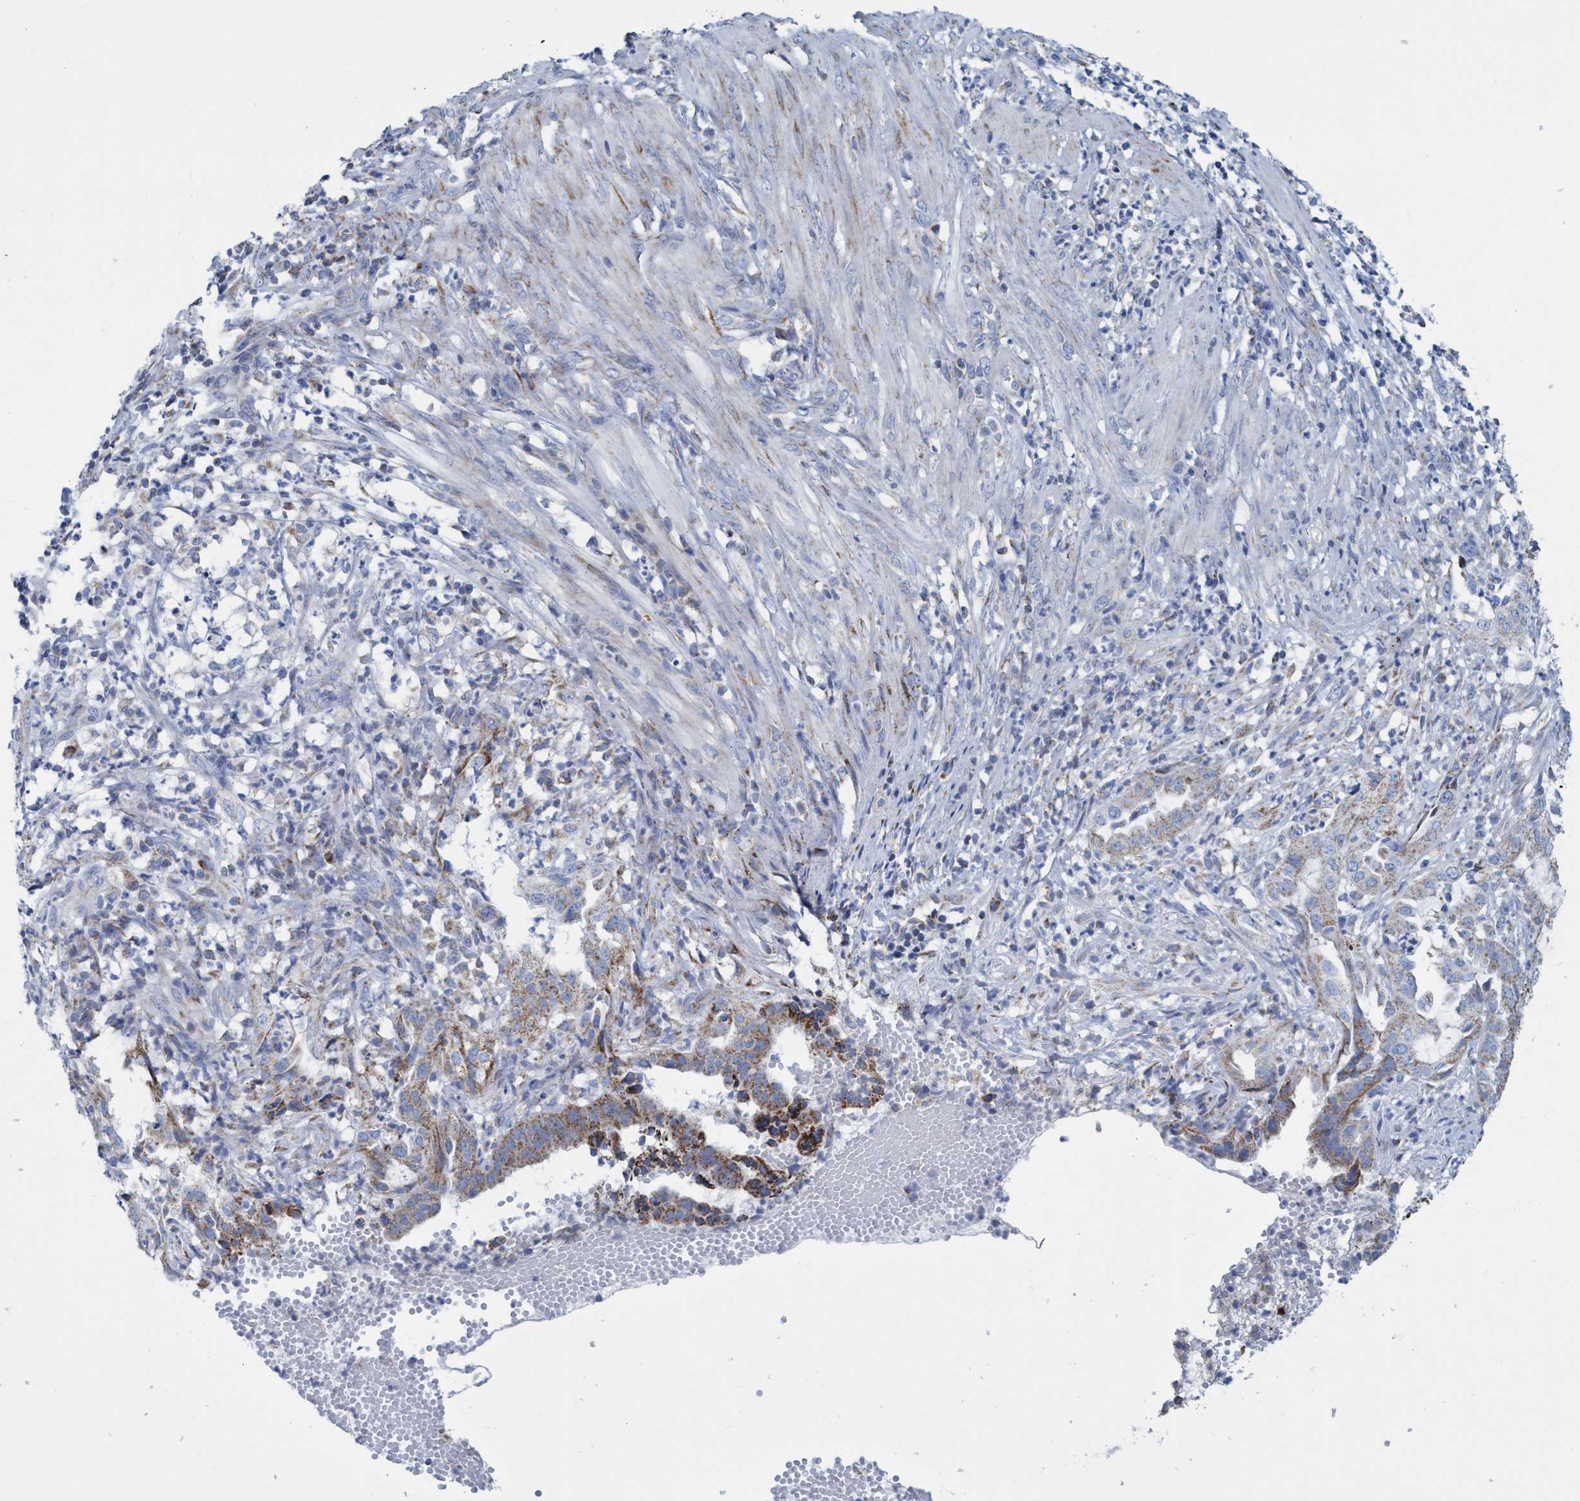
{"staining": {"intensity": "moderate", "quantity": ">75%", "location": "cytoplasmic/membranous"}, "tissue": "endometrial cancer", "cell_type": "Tumor cells", "image_type": "cancer", "snomed": [{"axis": "morphology", "description": "Adenocarcinoma, NOS"}, {"axis": "topography", "description": "Endometrium"}], "caption": "Immunohistochemistry of endometrial adenocarcinoma demonstrates medium levels of moderate cytoplasmic/membranous staining in about >75% of tumor cells.", "gene": "GGA3", "patient": {"sex": "female", "age": 51}}